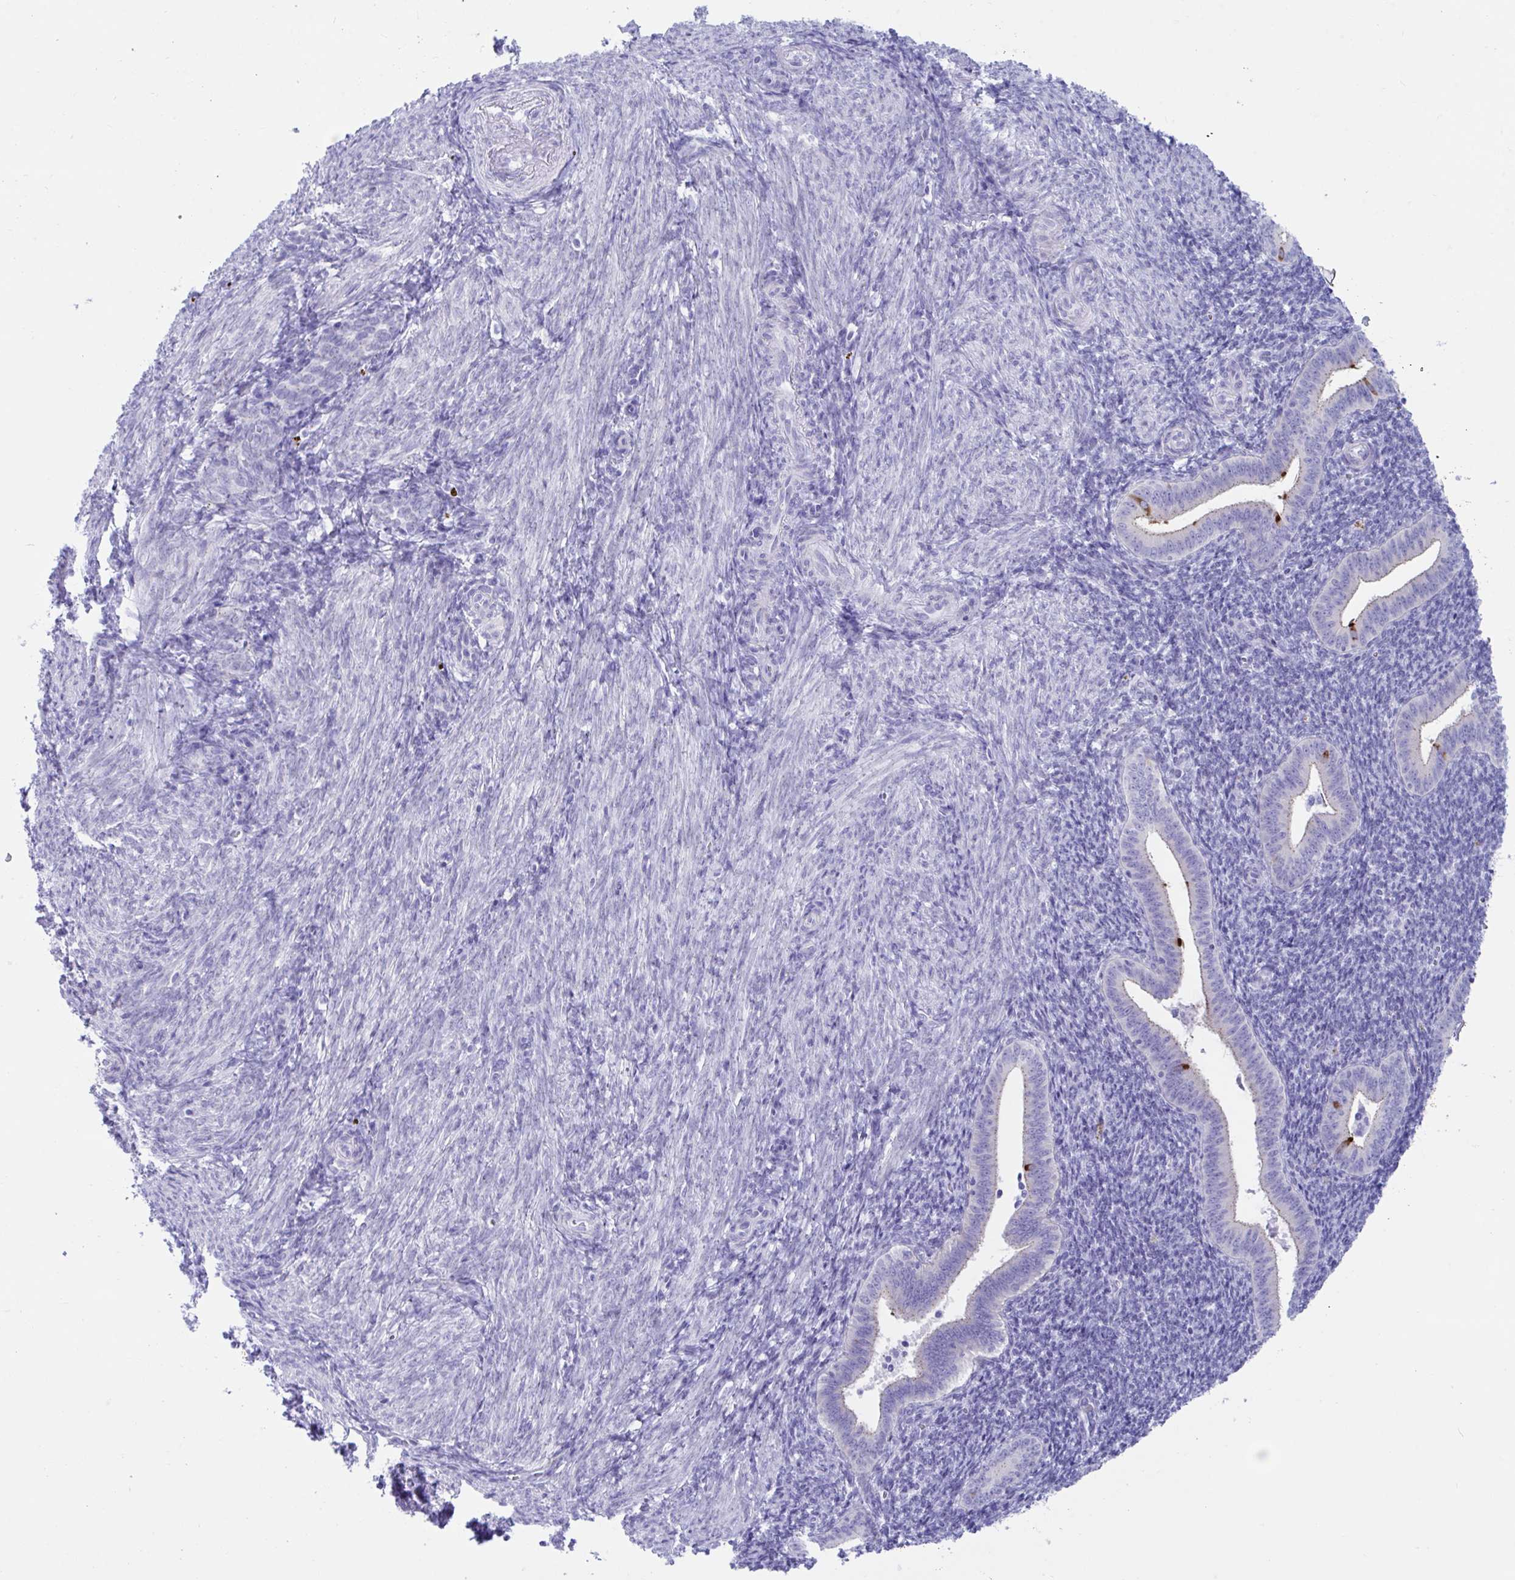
{"staining": {"intensity": "negative", "quantity": "none", "location": "none"}, "tissue": "endometrium", "cell_type": "Cells in endometrial stroma", "image_type": "normal", "snomed": [{"axis": "morphology", "description": "Normal tissue, NOS"}, {"axis": "topography", "description": "Endometrium"}], "caption": "Immunohistochemistry of benign endometrium shows no expression in cells in endometrial stroma. Nuclei are stained in blue.", "gene": "TTC30A", "patient": {"sex": "female", "age": 25}}